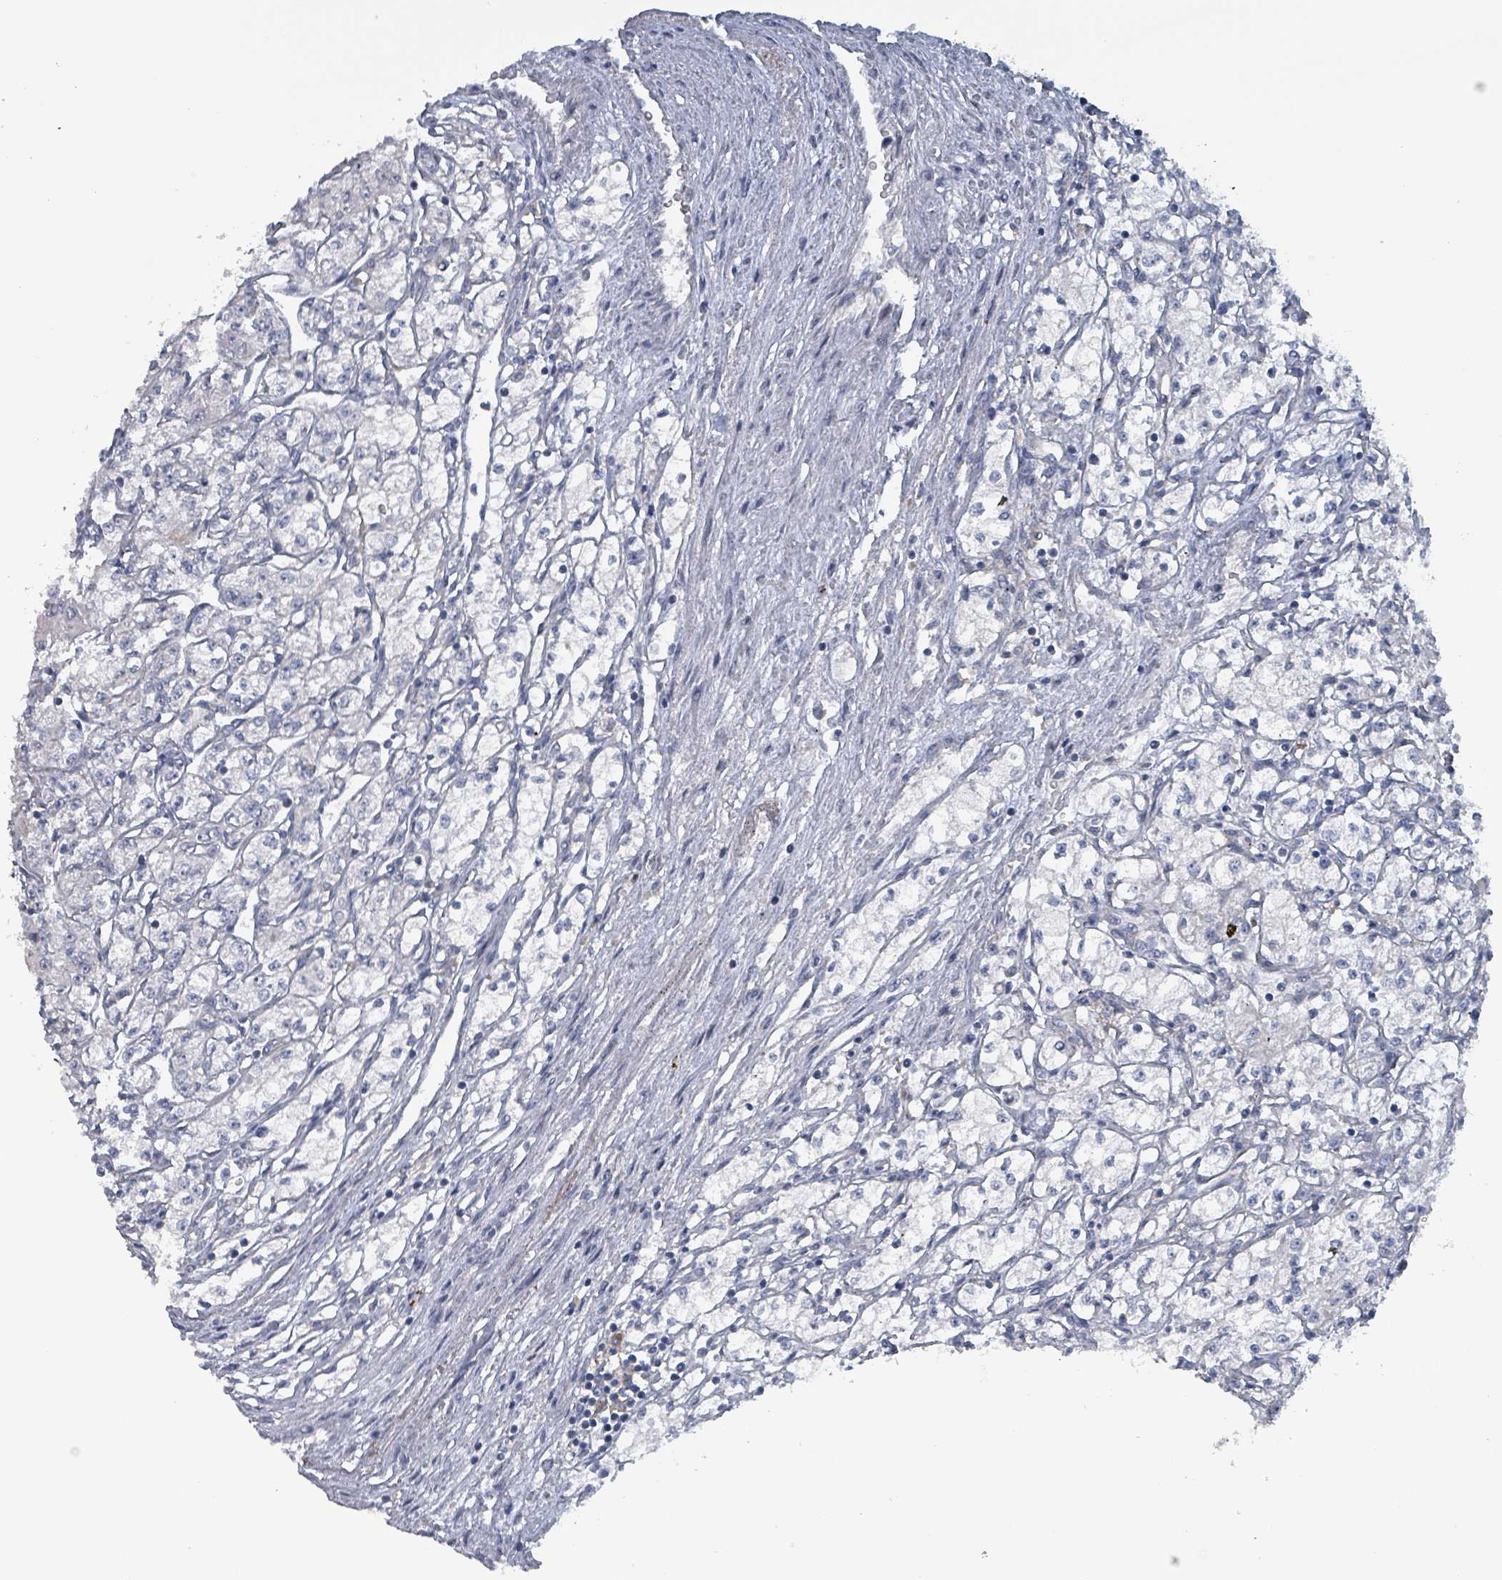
{"staining": {"intensity": "negative", "quantity": "none", "location": "none"}, "tissue": "renal cancer", "cell_type": "Tumor cells", "image_type": "cancer", "snomed": [{"axis": "morphology", "description": "Adenocarcinoma, NOS"}, {"axis": "topography", "description": "Kidney"}], "caption": "A high-resolution image shows immunohistochemistry (IHC) staining of renal cancer (adenocarcinoma), which exhibits no significant expression in tumor cells.", "gene": "TAAR5", "patient": {"sex": "male", "age": 59}}